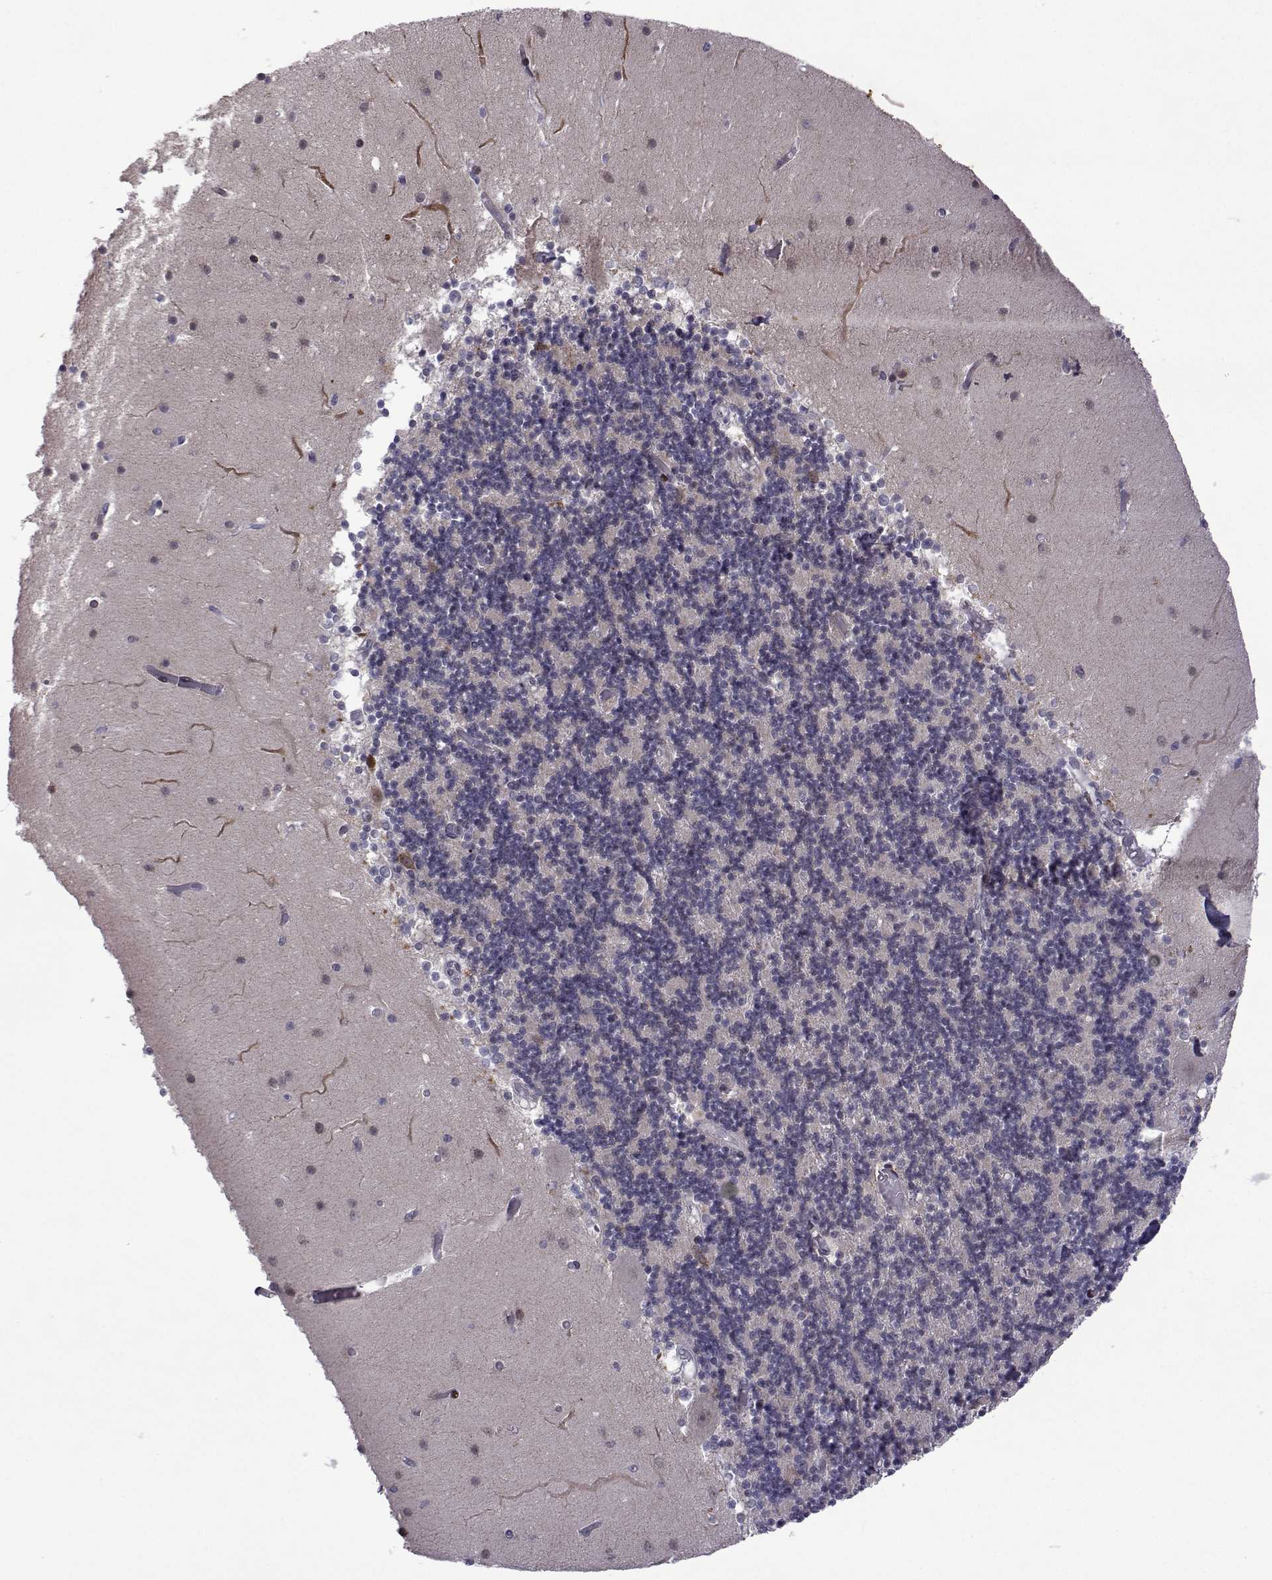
{"staining": {"intensity": "negative", "quantity": "none", "location": "none"}, "tissue": "cerebellum", "cell_type": "Cells in granular layer", "image_type": "normal", "snomed": [{"axis": "morphology", "description": "Normal tissue, NOS"}, {"axis": "topography", "description": "Cerebellum"}], "caption": "A micrograph of cerebellum stained for a protein demonstrates no brown staining in cells in granular layer. (Stains: DAB (3,3'-diaminobenzidine) IHC with hematoxylin counter stain, Microscopy: brightfield microscopy at high magnification).", "gene": "EFCAB3", "patient": {"sex": "female", "age": 28}}